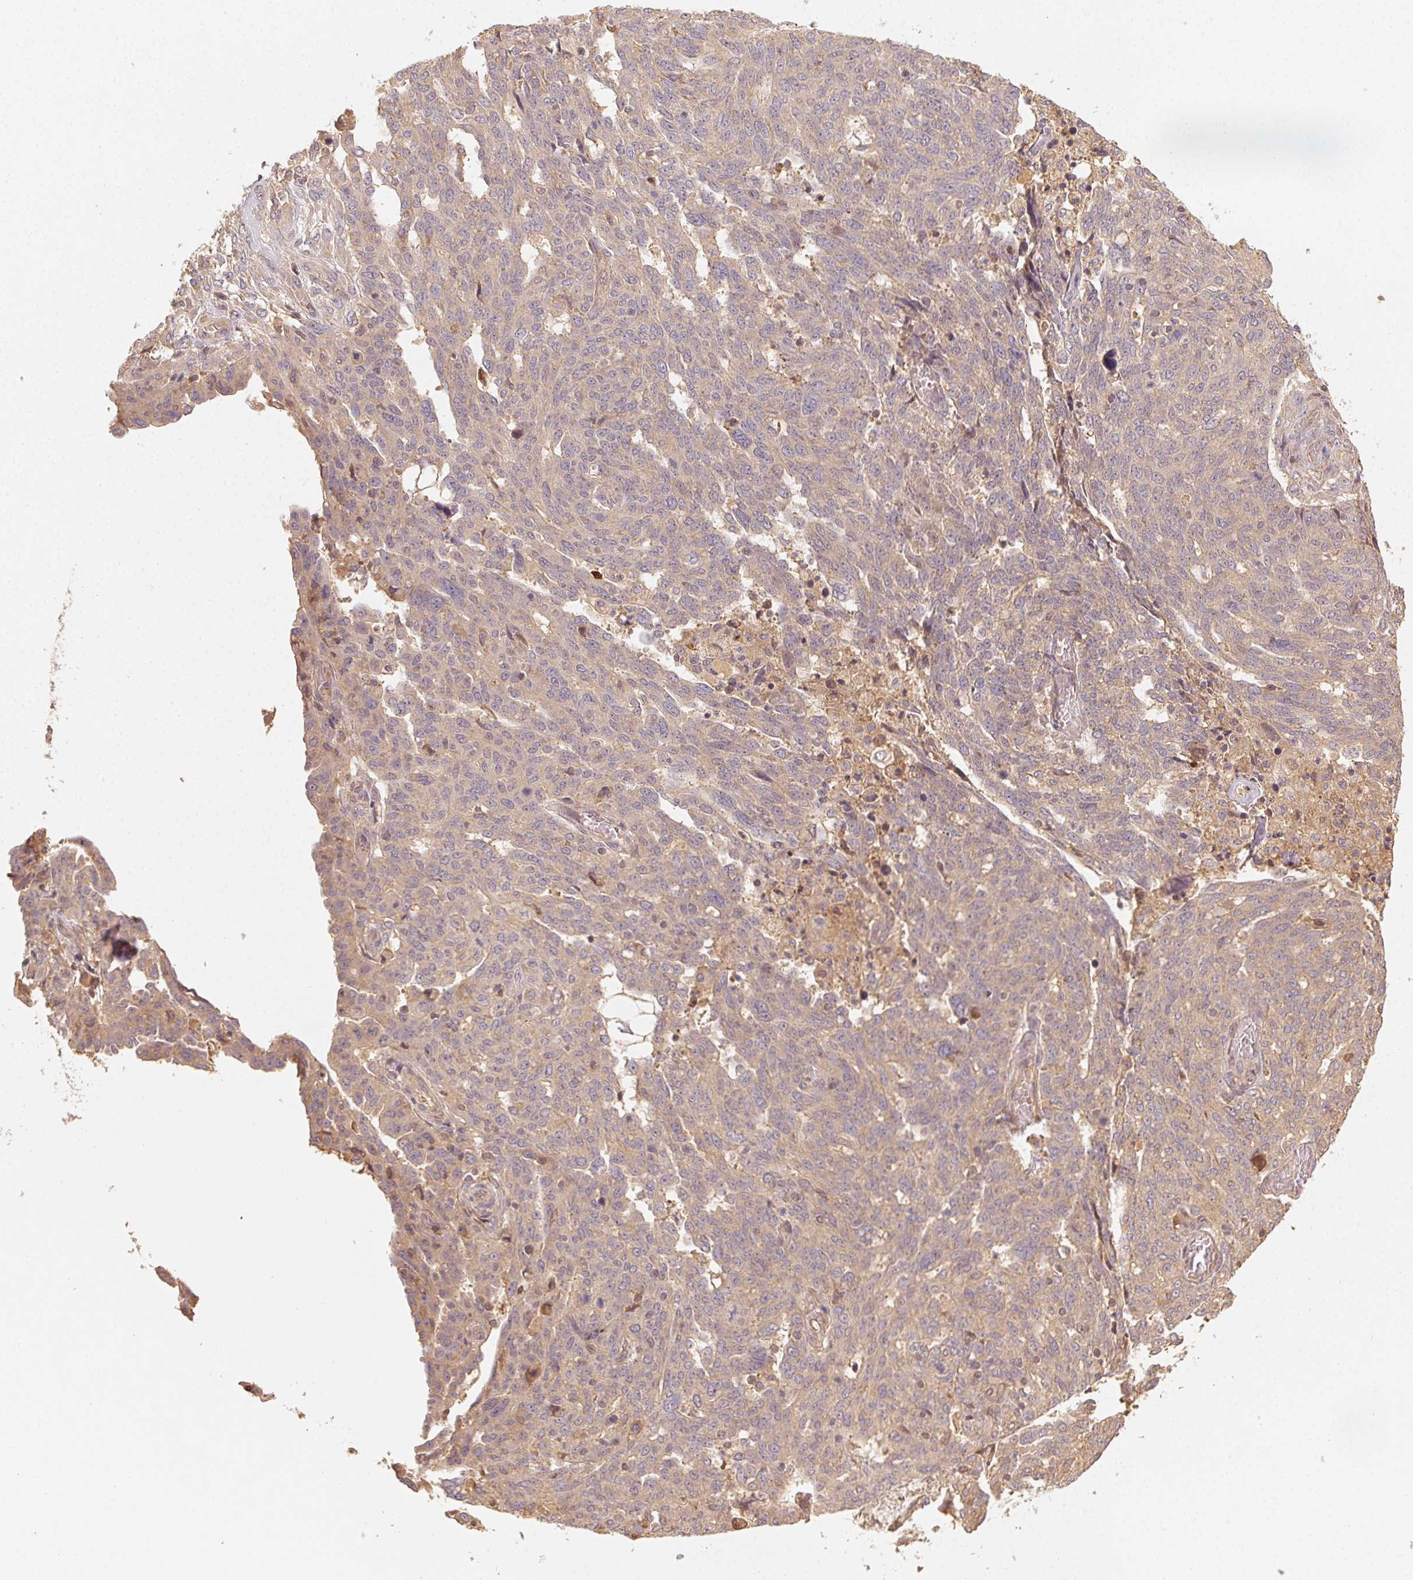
{"staining": {"intensity": "weak", "quantity": ">75%", "location": "cytoplasmic/membranous"}, "tissue": "ovarian cancer", "cell_type": "Tumor cells", "image_type": "cancer", "snomed": [{"axis": "morphology", "description": "Cystadenocarcinoma, serous, NOS"}, {"axis": "topography", "description": "Ovary"}], "caption": "Protein expression by immunohistochemistry (IHC) shows weak cytoplasmic/membranous staining in approximately >75% of tumor cells in serous cystadenocarcinoma (ovarian).", "gene": "RALA", "patient": {"sex": "female", "age": 67}}